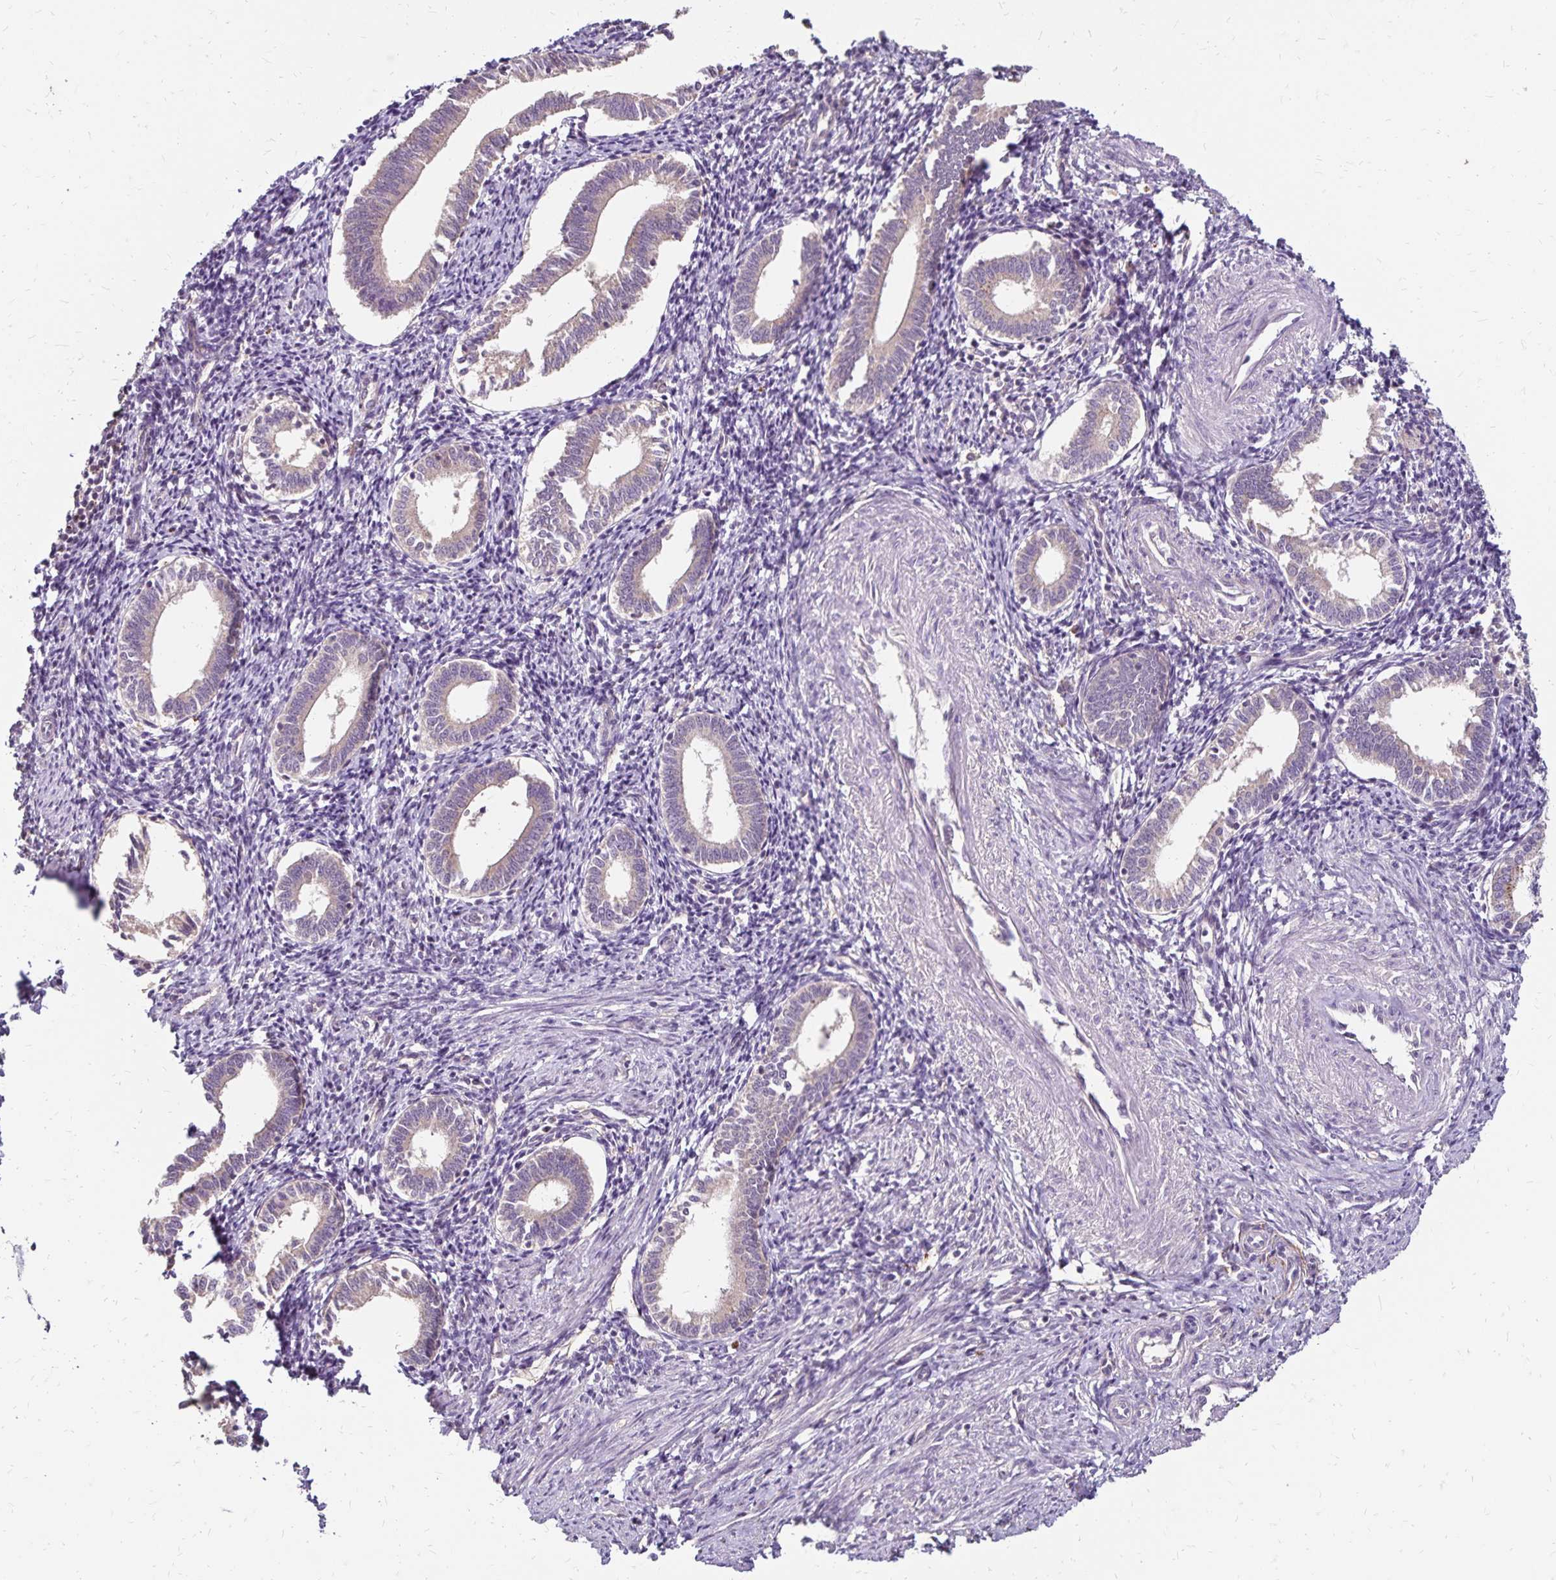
{"staining": {"intensity": "weak", "quantity": "<25%", "location": "cytoplasmic/membranous"}, "tissue": "endometrium", "cell_type": "Cells in endometrial stroma", "image_type": "normal", "snomed": [{"axis": "morphology", "description": "Normal tissue, NOS"}, {"axis": "topography", "description": "Endometrium"}], "caption": "The micrograph demonstrates no significant staining in cells in endometrial stroma of endometrium. (Immunohistochemistry (ihc), brightfield microscopy, high magnification).", "gene": "EMC10", "patient": {"sex": "female", "age": 41}}